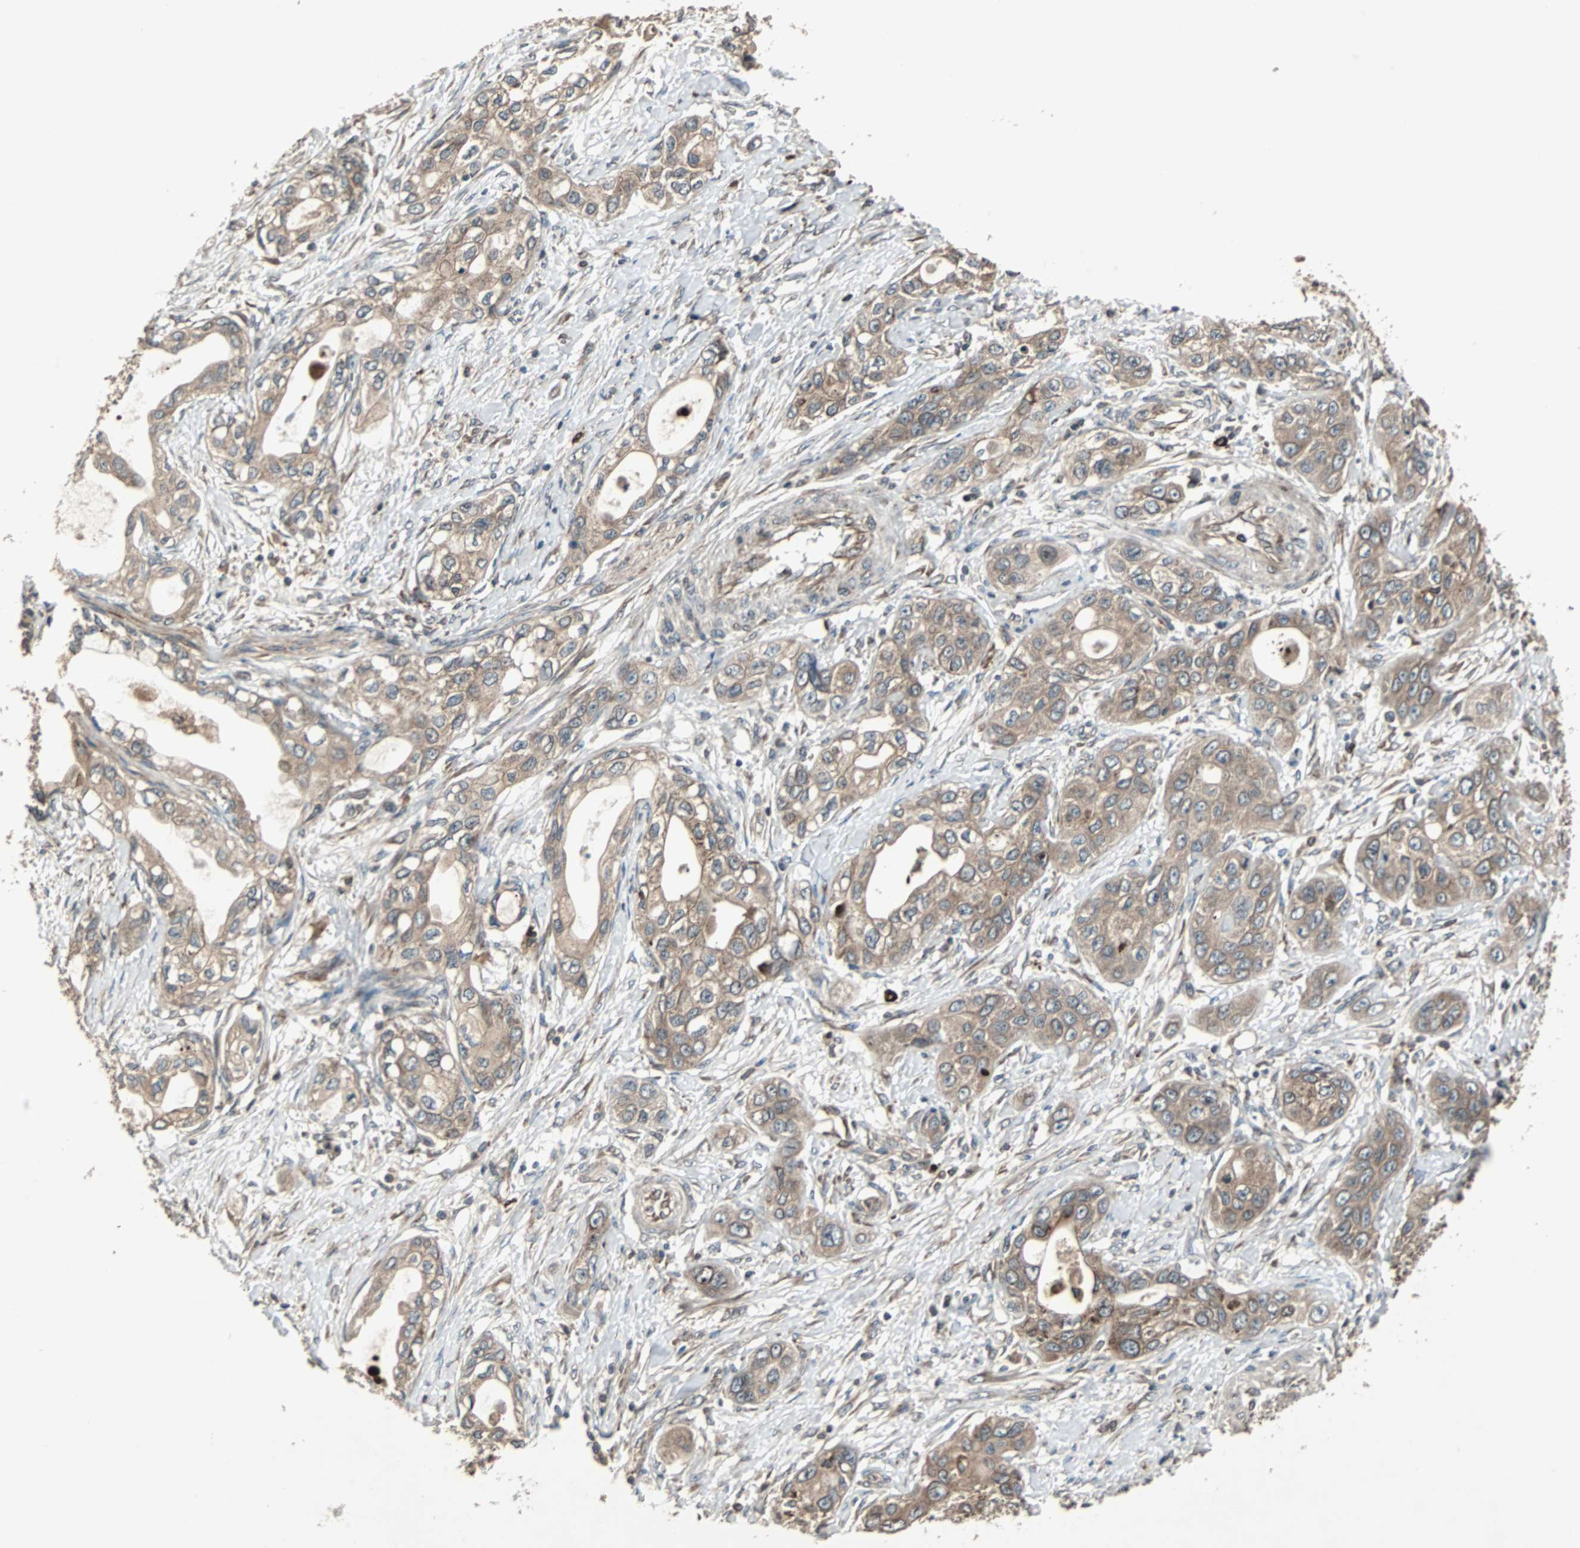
{"staining": {"intensity": "moderate", "quantity": ">75%", "location": "cytoplasmic/membranous"}, "tissue": "pancreatic cancer", "cell_type": "Tumor cells", "image_type": "cancer", "snomed": [{"axis": "morphology", "description": "Adenocarcinoma, NOS"}, {"axis": "topography", "description": "Pancreas"}], "caption": "This micrograph reveals immunohistochemistry staining of adenocarcinoma (pancreatic), with medium moderate cytoplasmic/membranous positivity in approximately >75% of tumor cells.", "gene": "RAB7A", "patient": {"sex": "female", "age": 70}}